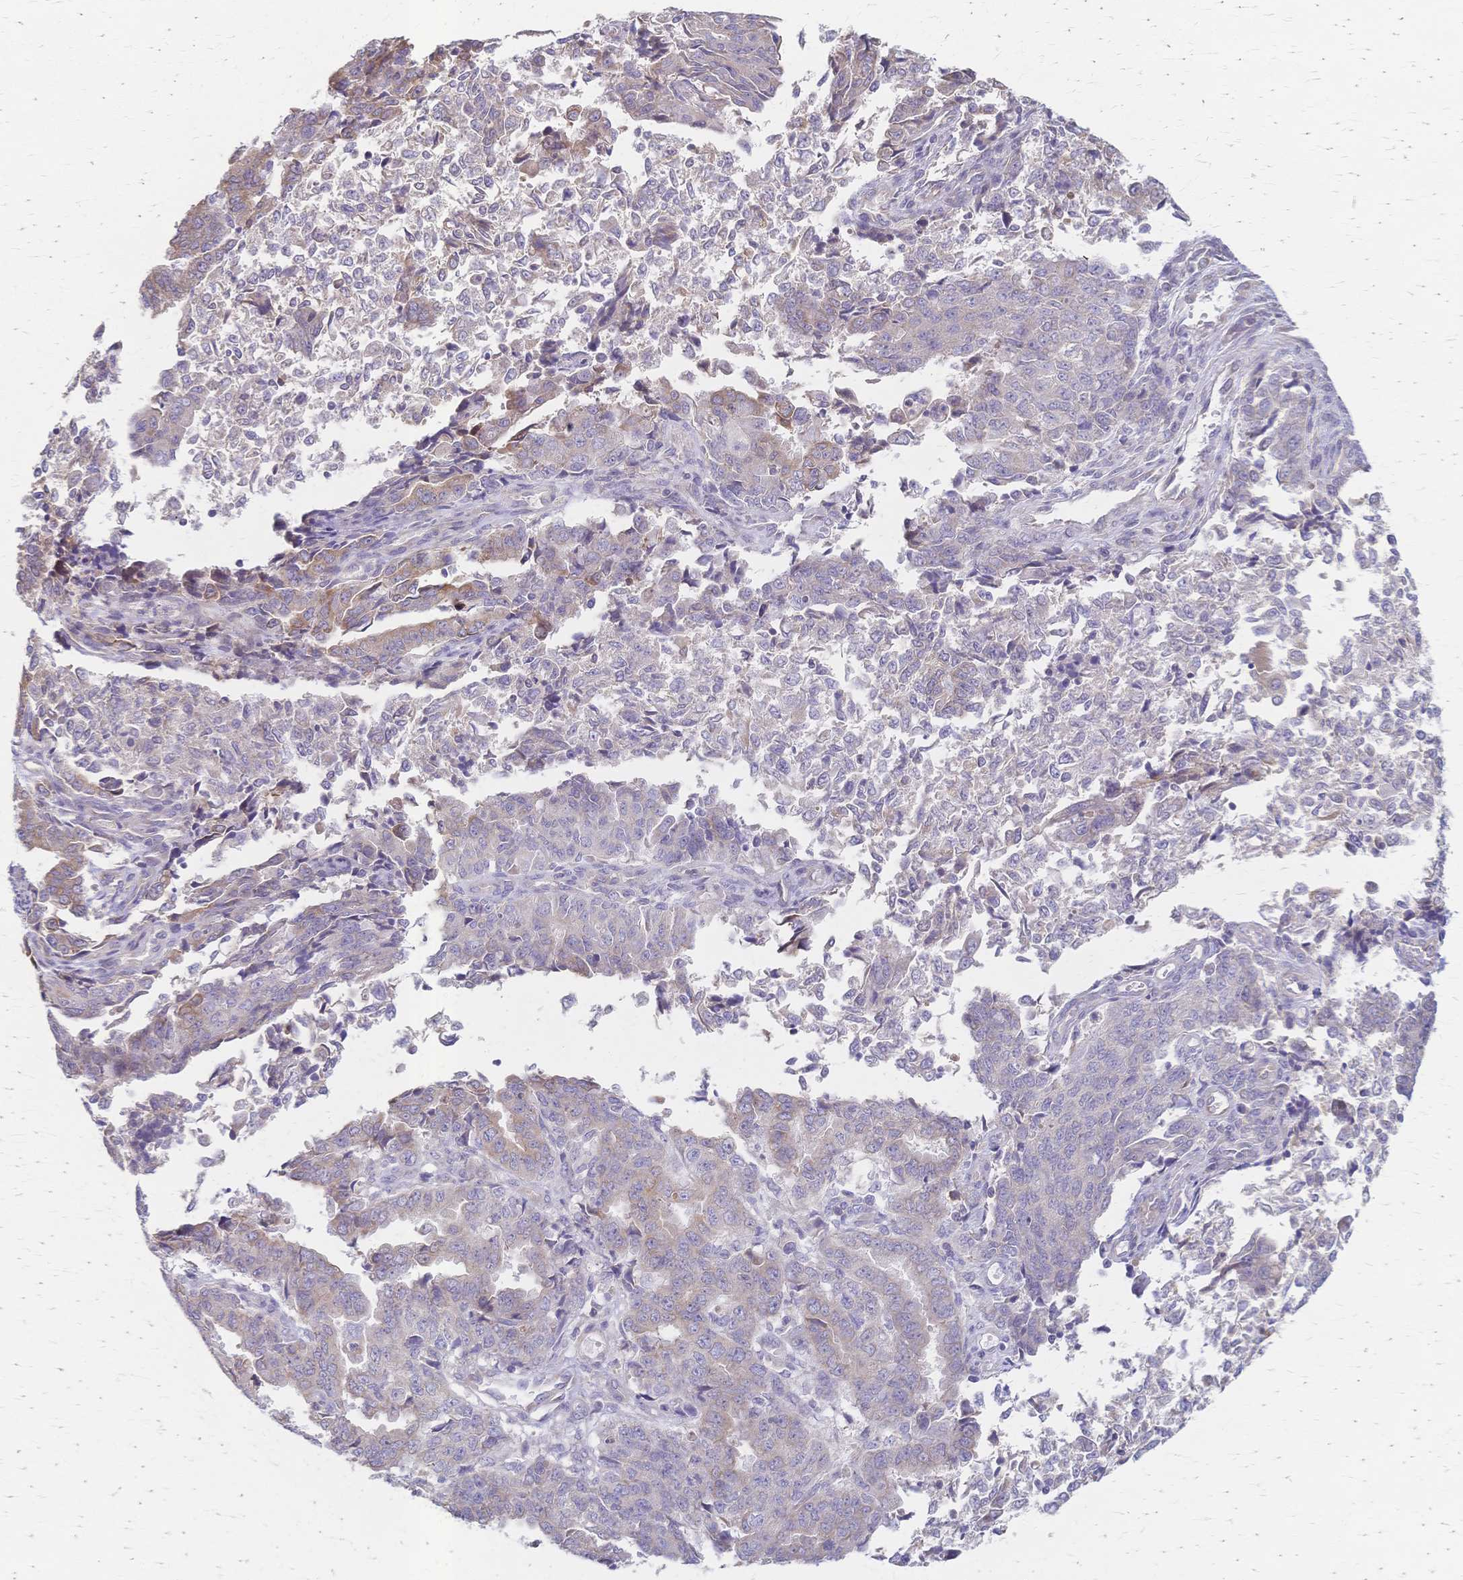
{"staining": {"intensity": "weak", "quantity": "<25%", "location": "cytoplasmic/membranous"}, "tissue": "endometrial cancer", "cell_type": "Tumor cells", "image_type": "cancer", "snomed": [{"axis": "morphology", "description": "Adenocarcinoma, NOS"}, {"axis": "topography", "description": "Endometrium"}], "caption": "Immunohistochemical staining of endometrial adenocarcinoma displays no significant expression in tumor cells.", "gene": "CYB5A", "patient": {"sex": "female", "age": 50}}